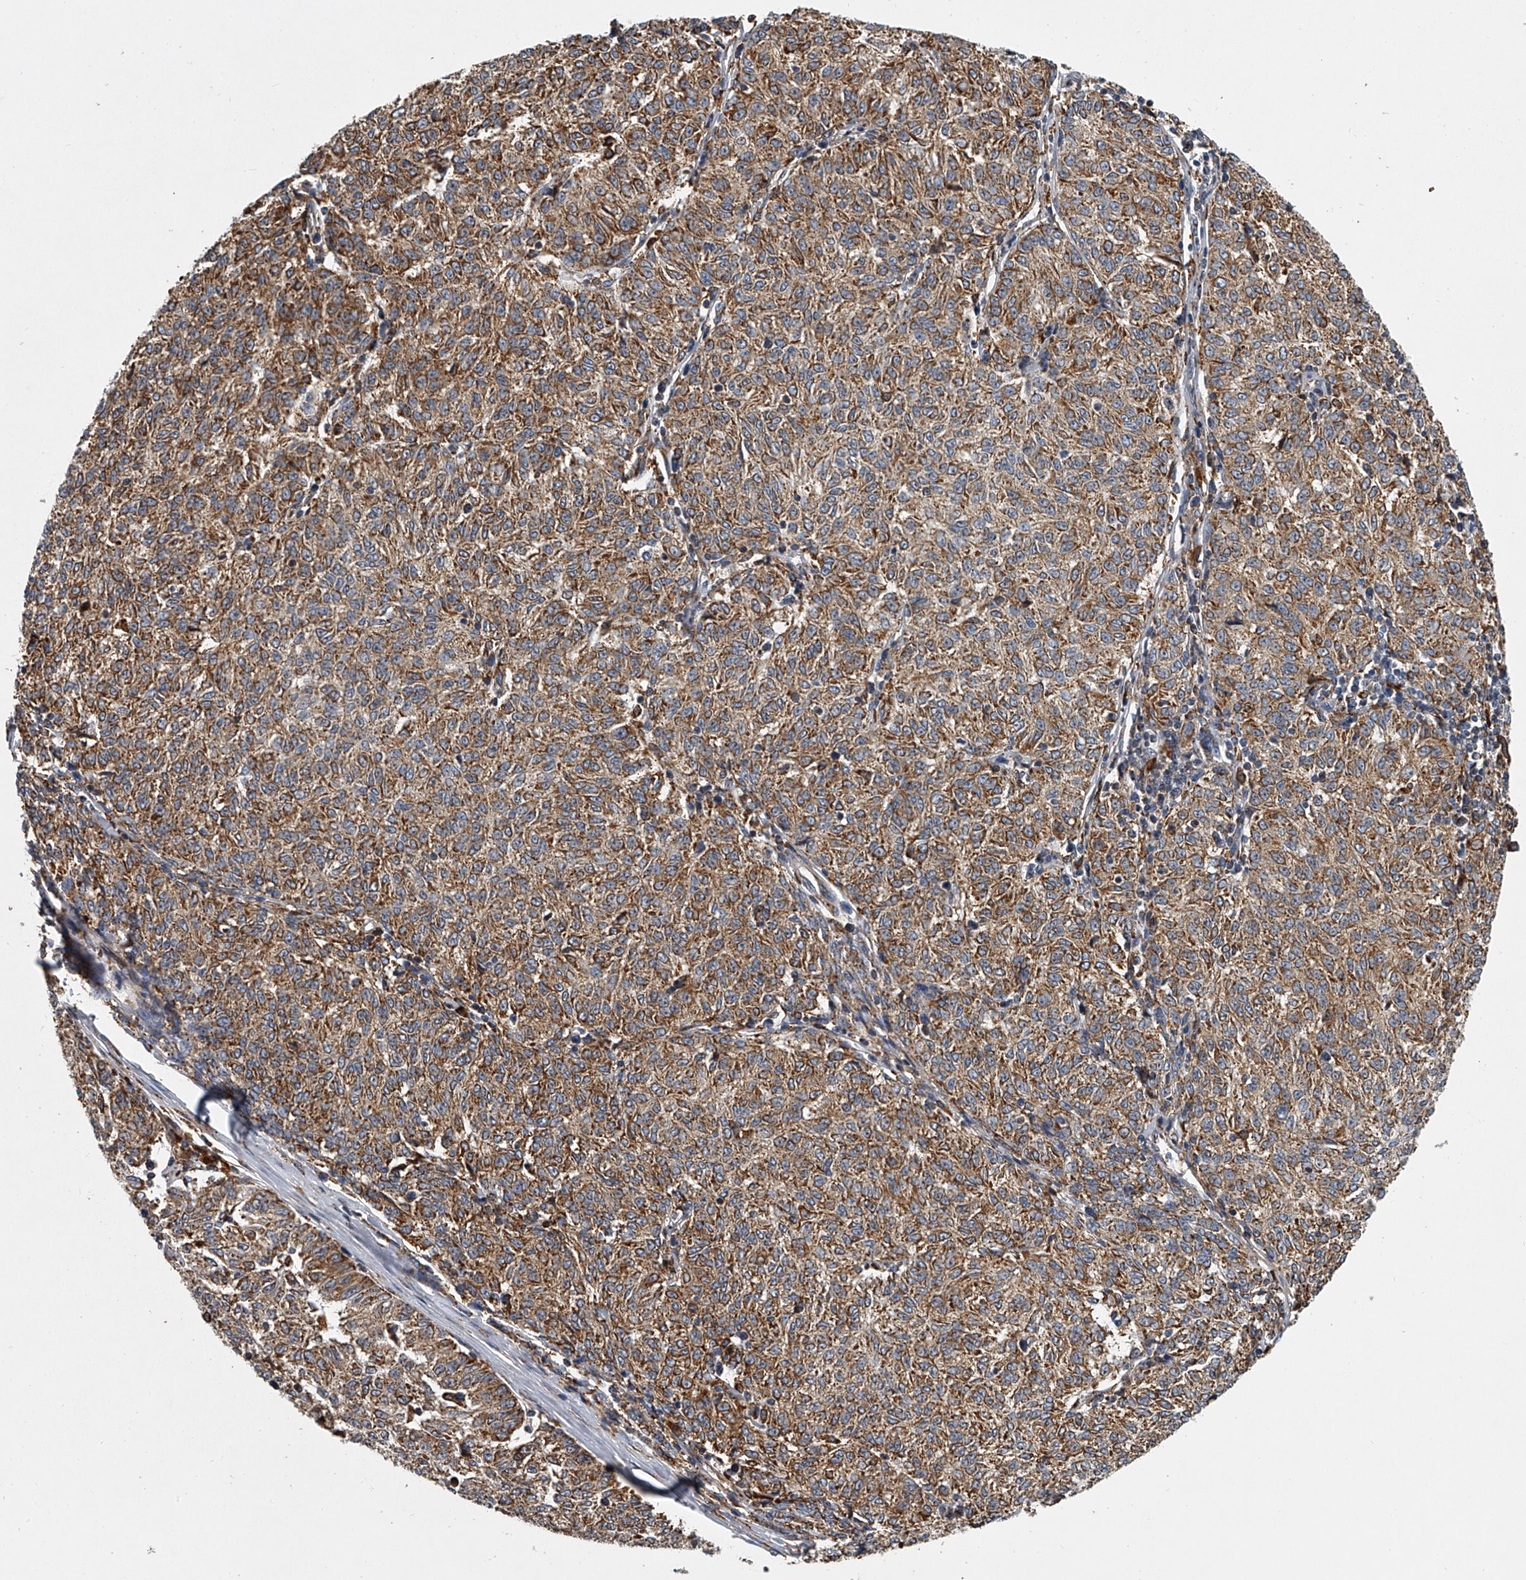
{"staining": {"intensity": "moderate", "quantity": ">75%", "location": "cytoplasmic/membranous"}, "tissue": "melanoma", "cell_type": "Tumor cells", "image_type": "cancer", "snomed": [{"axis": "morphology", "description": "Malignant melanoma, NOS"}, {"axis": "topography", "description": "Skin"}], "caption": "Immunohistochemical staining of human melanoma reveals medium levels of moderate cytoplasmic/membranous expression in about >75% of tumor cells. (DAB IHC with brightfield microscopy, high magnification).", "gene": "TMEM63C", "patient": {"sex": "female", "age": 72}}